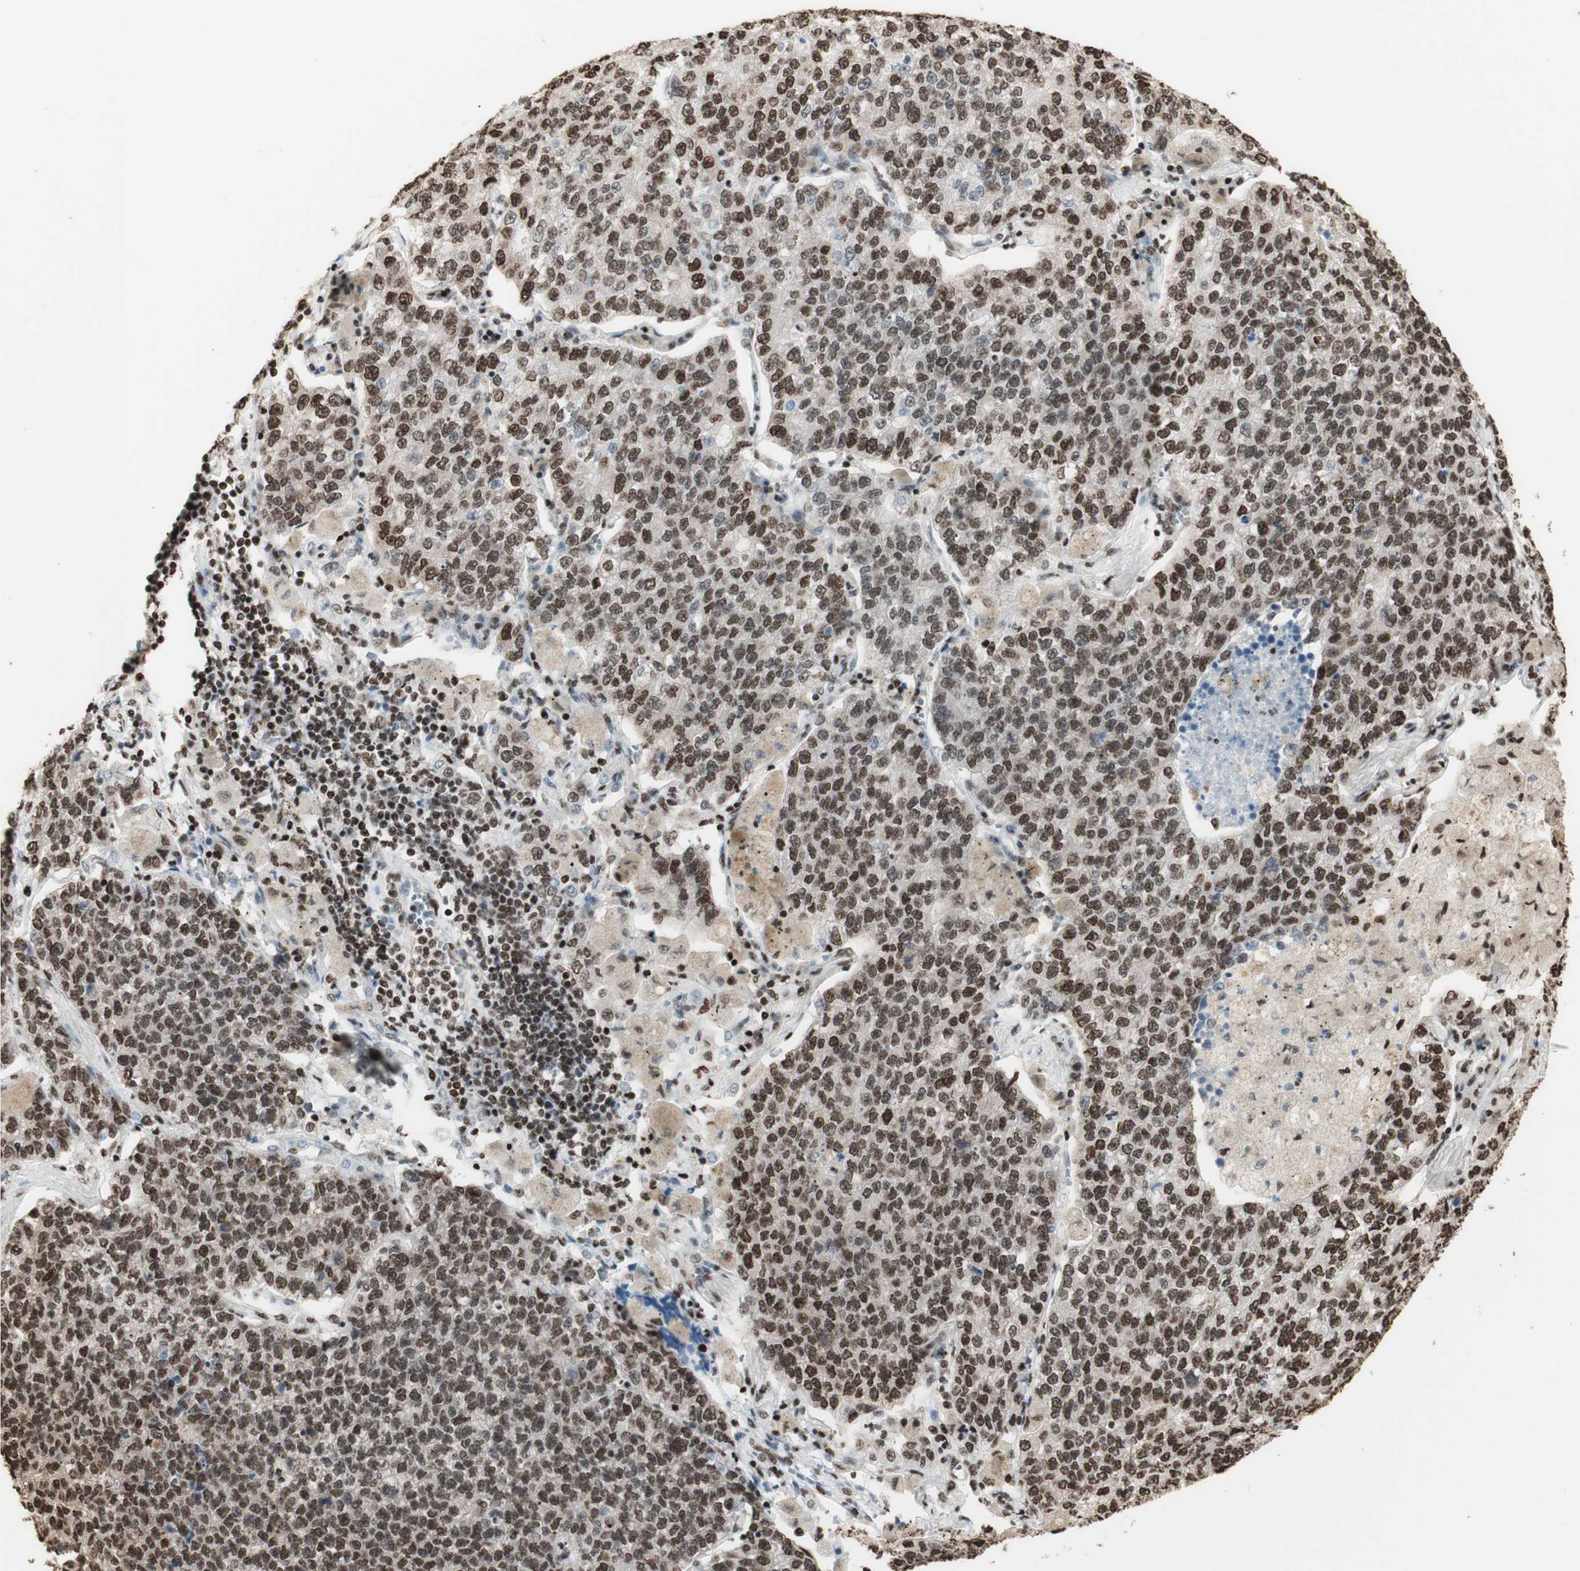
{"staining": {"intensity": "moderate", "quantity": ">75%", "location": "nuclear"}, "tissue": "lung cancer", "cell_type": "Tumor cells", "image_type": "cancer", "snomed": [{"axis": "morphology", "description": "Adenocarcinoma, NOS"}, {"axis": "topography", "description": "Lung"}], "caption": "This micrograph displays IHC staining of human adenocarcinoma (lung), with medium moderate nuclear expression in approximately >75% of tumor cells.", "gene": "HNRNPA2B1", "patient": {"sex": "male", "age": 49}}